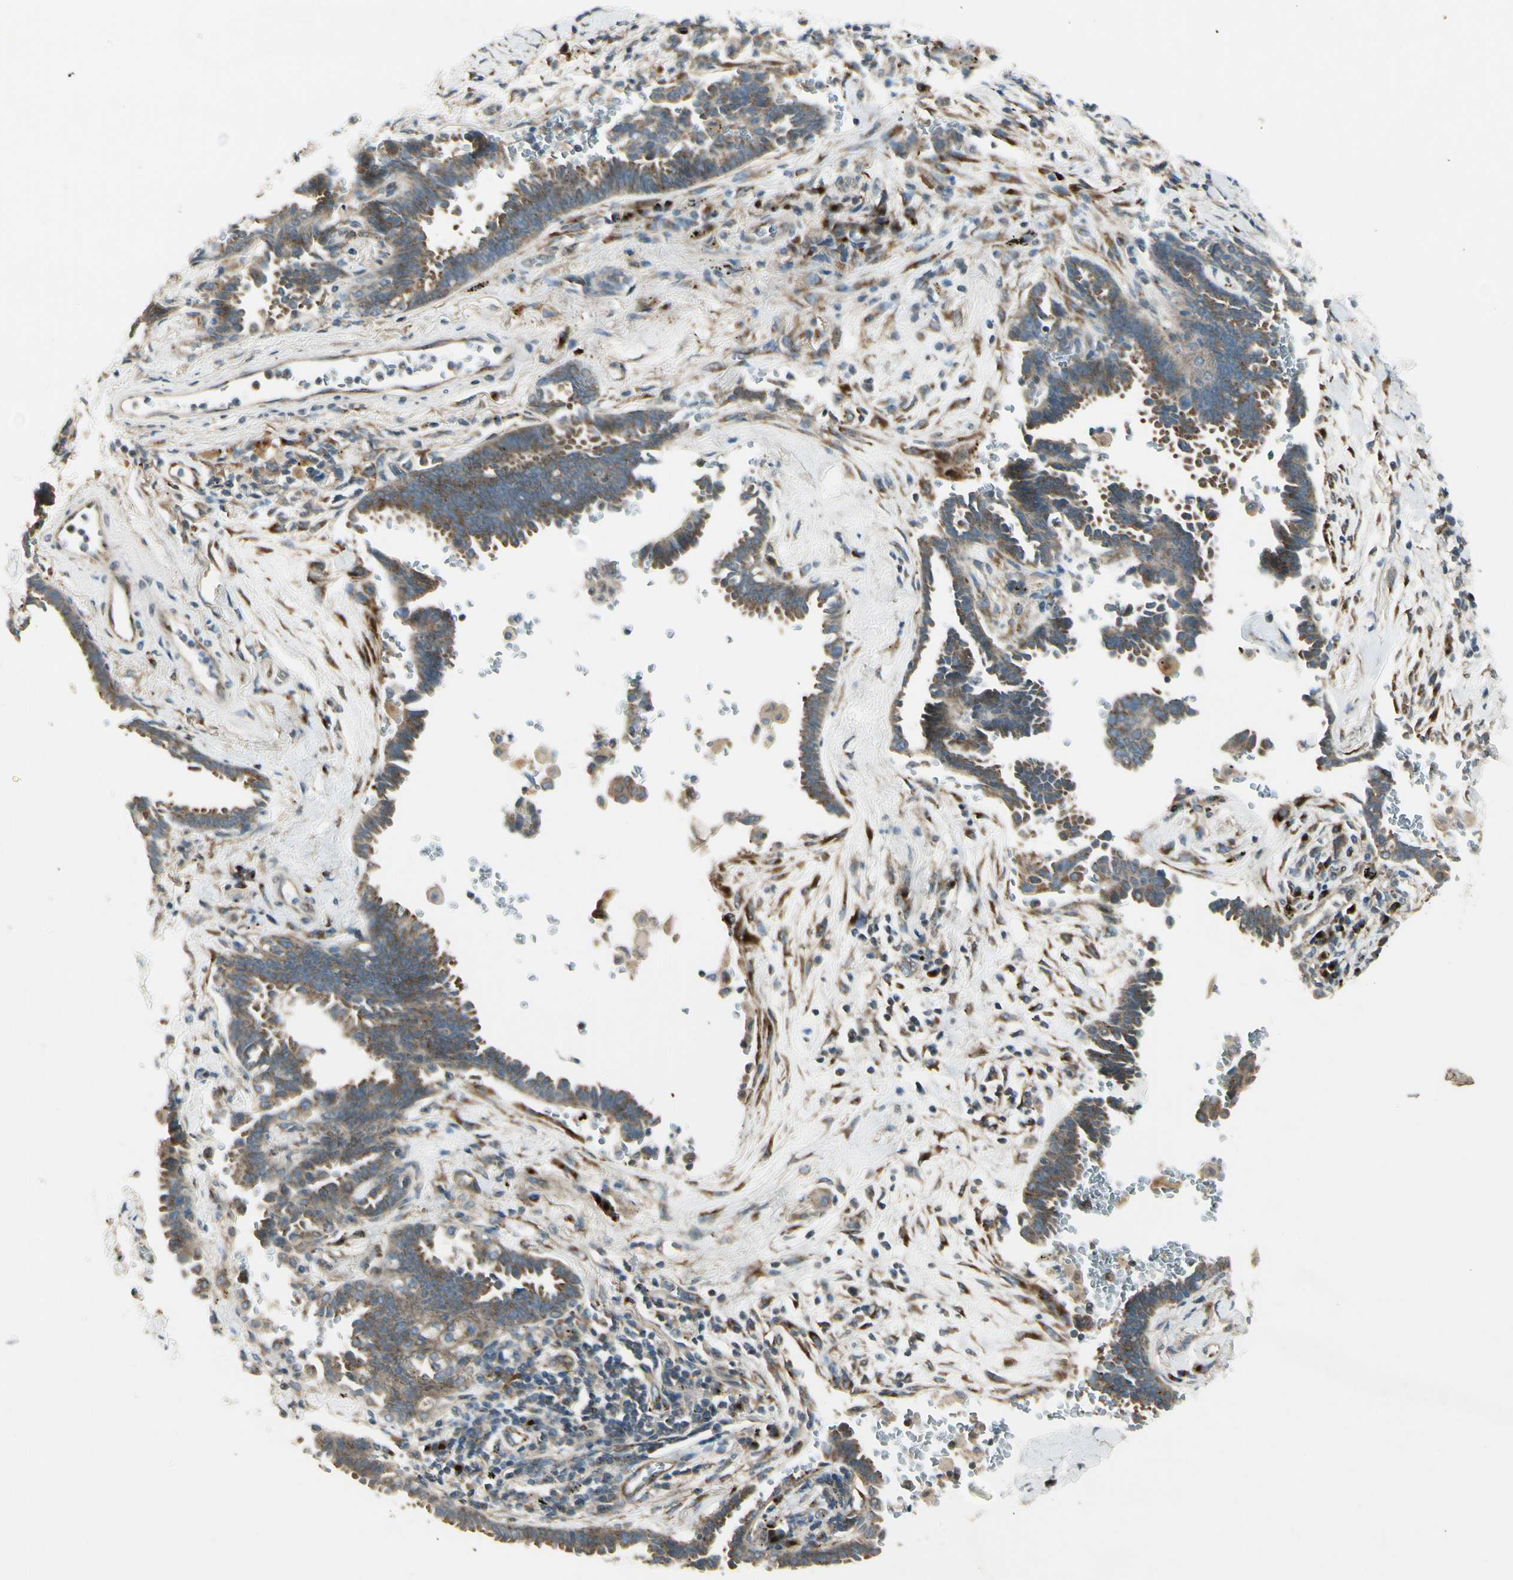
{"staining": {"intensity": "moderate", "quantity": ">75%", "location": "cytoplasmic/membranous"}, "tissue": "lung cancer", "cell_type": "Tumor cells", "image_type": "cancer", "snomed": [{"axis": "morphology", "description": "Adenocarcinoma, NOS"}, {"axis": "topography", "description": "Lung"}], "caption": "High-magnification brightfield microscopy of adenocarcinoma (lung) stained with DAB (brown) and counterstained with hematoxylin (blue). tumor cells exhibit moderate cytoplasmic/membranous staining is present in about>75% of cells.", "gene": "MANSC1", "patient": {"sex": "female", "age": 64}}